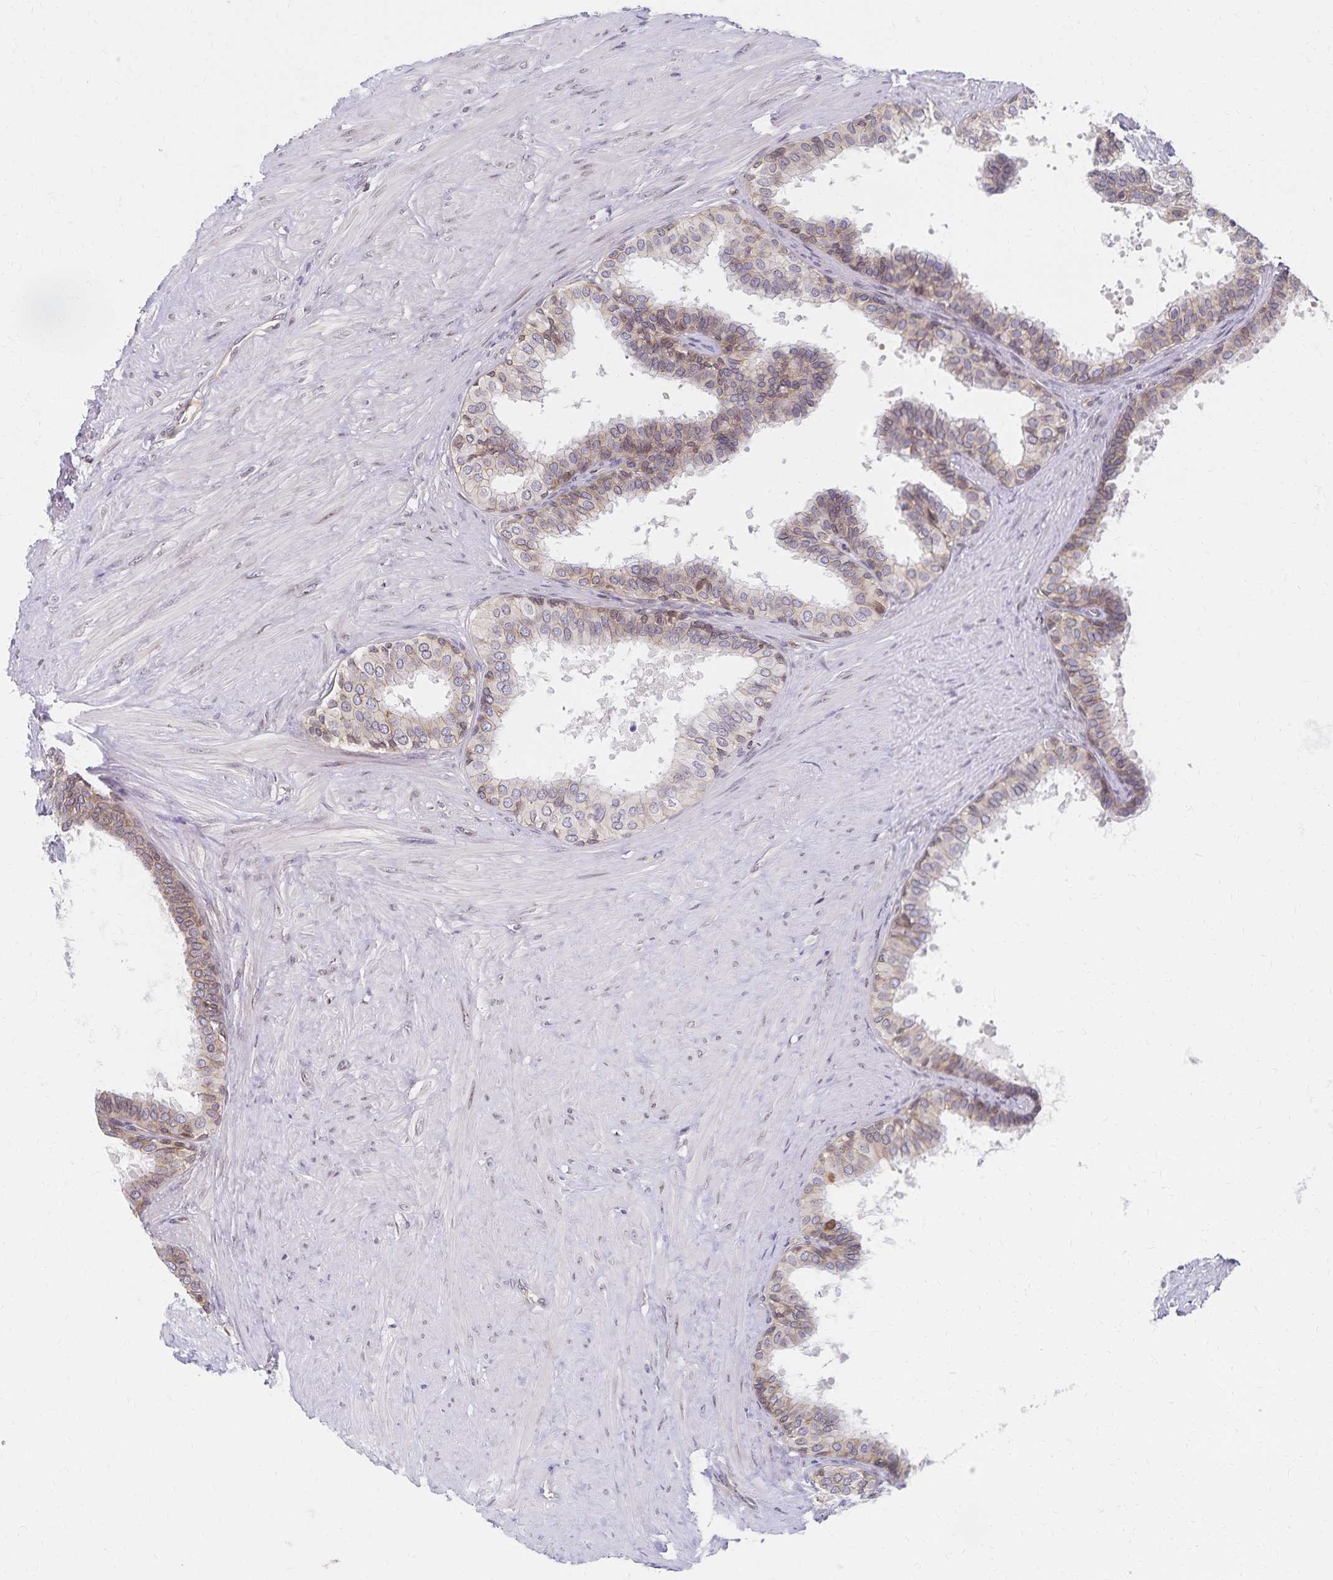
{"staining": {"intensity": "weak", "quantity": "25%-75%", "location": "cytoplasmic/membranous"}, "tissue": "prostate", "cell_type": "Glandular cells", "image_type": "normal", "snomed": [{"axis": "morphology", "description": "Normal tissue, NOS"}, {"axis": "topography", "description": "Prostate"}, {"axis": "topography", "description": "Peripheral nerve tissue"}], "caption": "Protein staining displays weak cytoplasmic/membranous expression in about 25%-75% of glandular cells in benign prostate. Nuclei are stained in blue.", "gene": "RAB9B", "patient": {"sex": "male", "age": 55}}